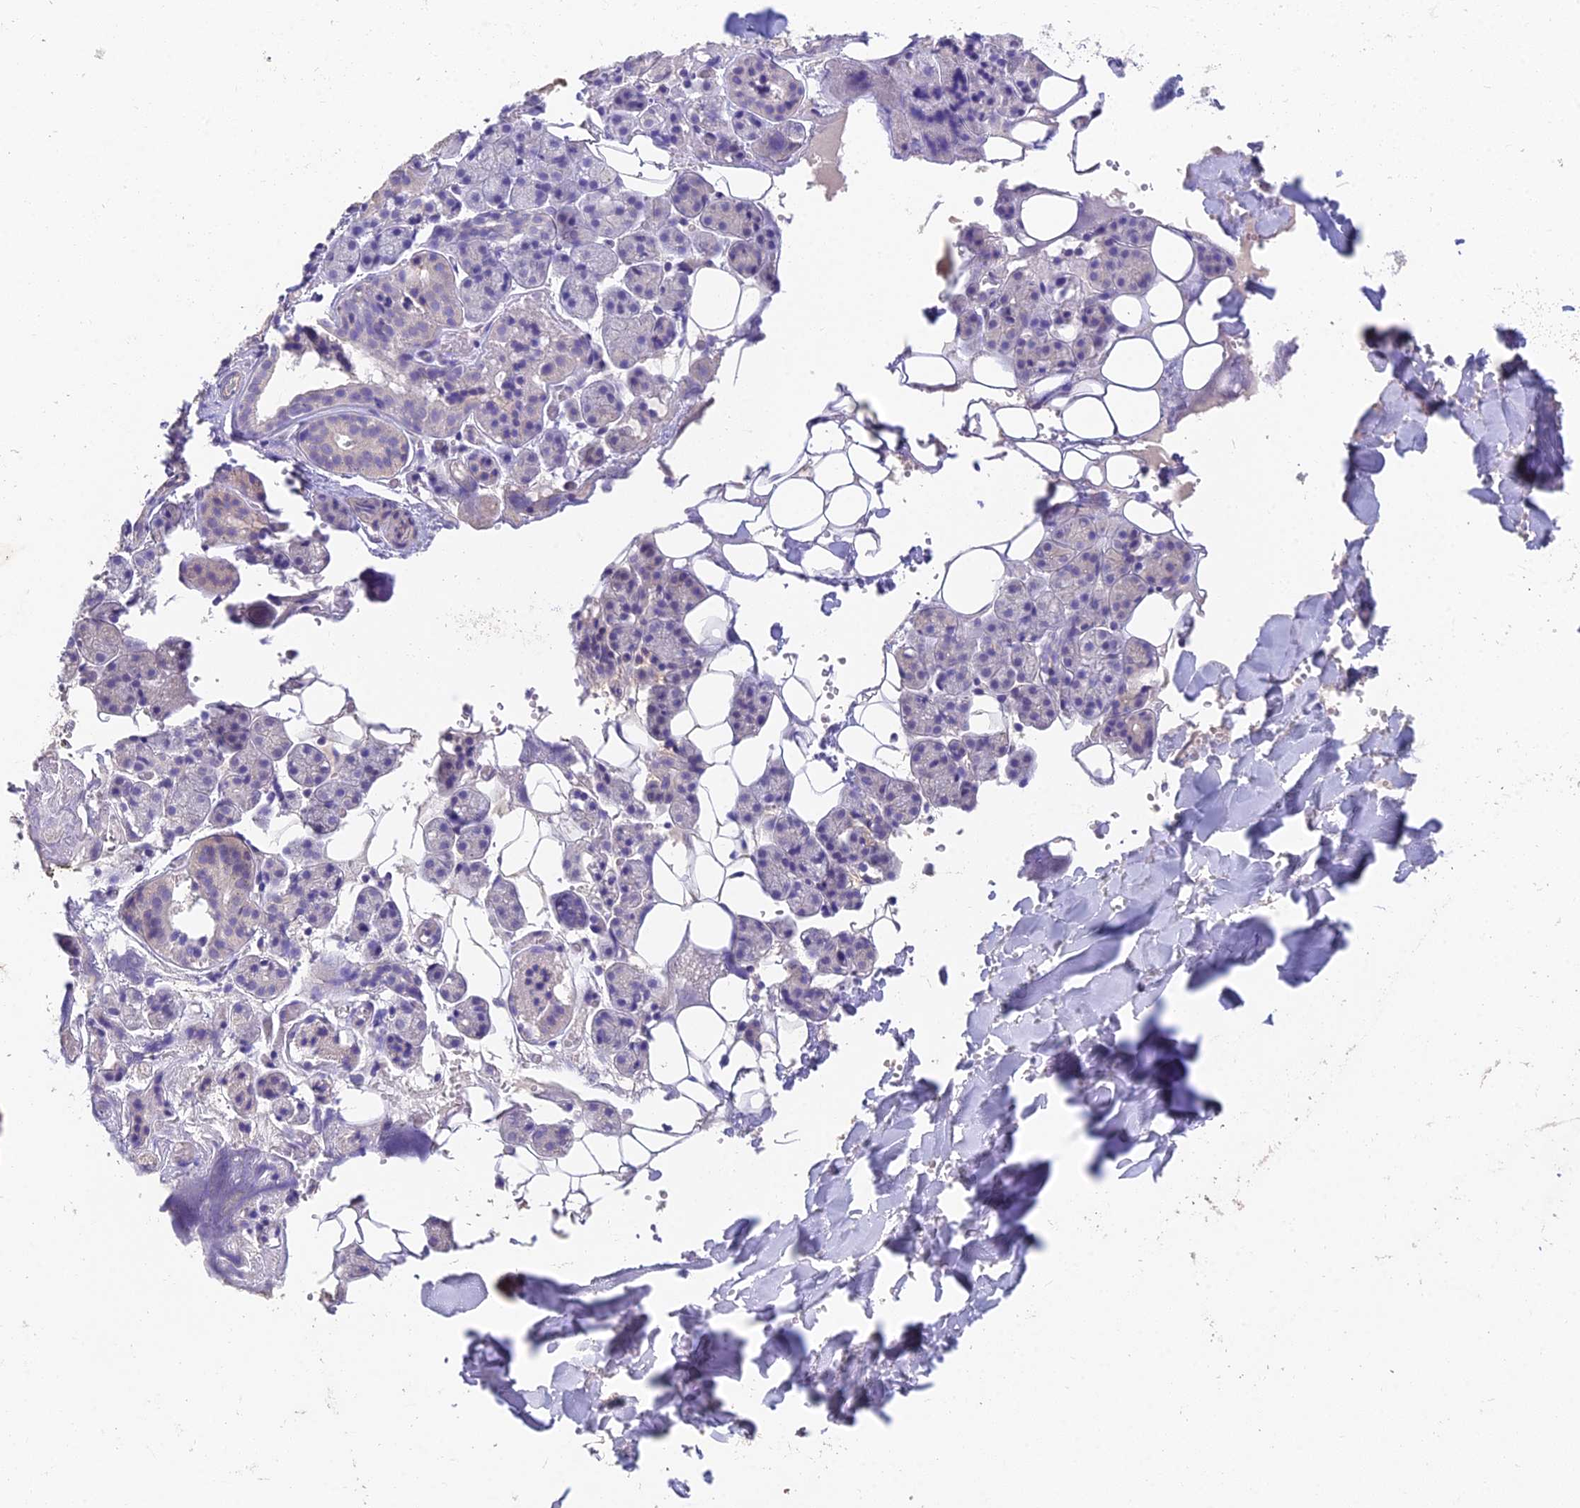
{"staining": {"intensity": "negative", "quantity": "none", "location": "none"}, "tissue": "salivary gland", "cell_type": "Glandular cells", "image_type": "normal", "snomed": [{"axis": "morphology", "description": "Normal tissue, NOS"}, {"axis": "topography", "description": "Salivary gland"}], "caption": "This is an immunohistochemistry photomicrograph of benign salivary gland. There is no expression in glandular cells.", "gene": "ADAMTS13", "patient": {"sex": "female", "age": 33}}